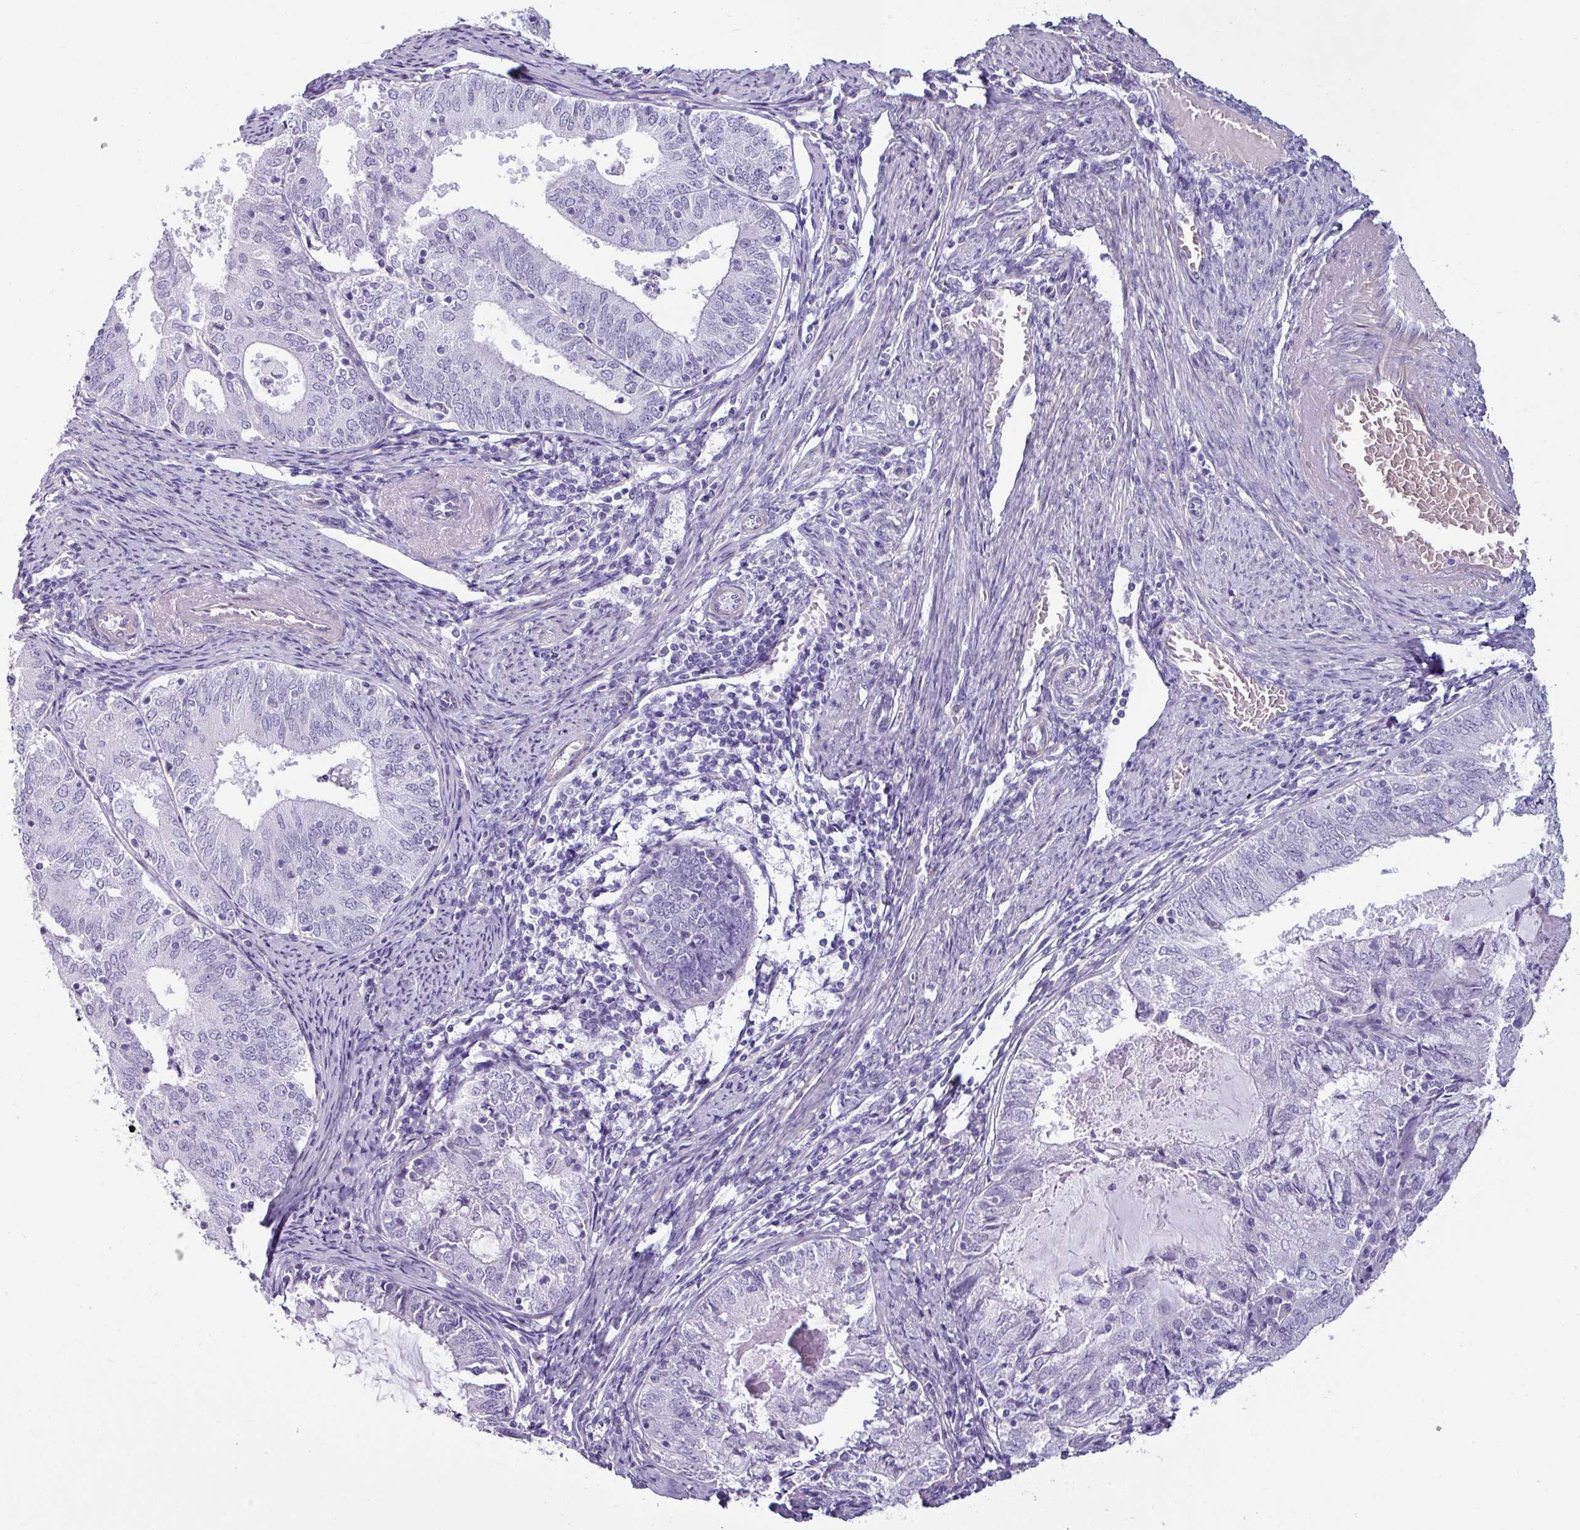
{"staining": {"intensity": "negative", "quantity": "none", "location": "none"}, "tissue": "endometrial cancer", "cell_type": "Tumor cells", "image_type": "cancer", "snomed": [{"axis": "morphology", "description": "Adenocarcinoma, NOS"}, {"axis": "topography", "description": "Endometrium"}], "caption": "Immunohistochemical staining of endometrial cancer (adenocarcinoma) demonstrates no significant positivity in tumor cells.", "gene": "VCX2", "patient": {"sex": "female", "age": 57}}